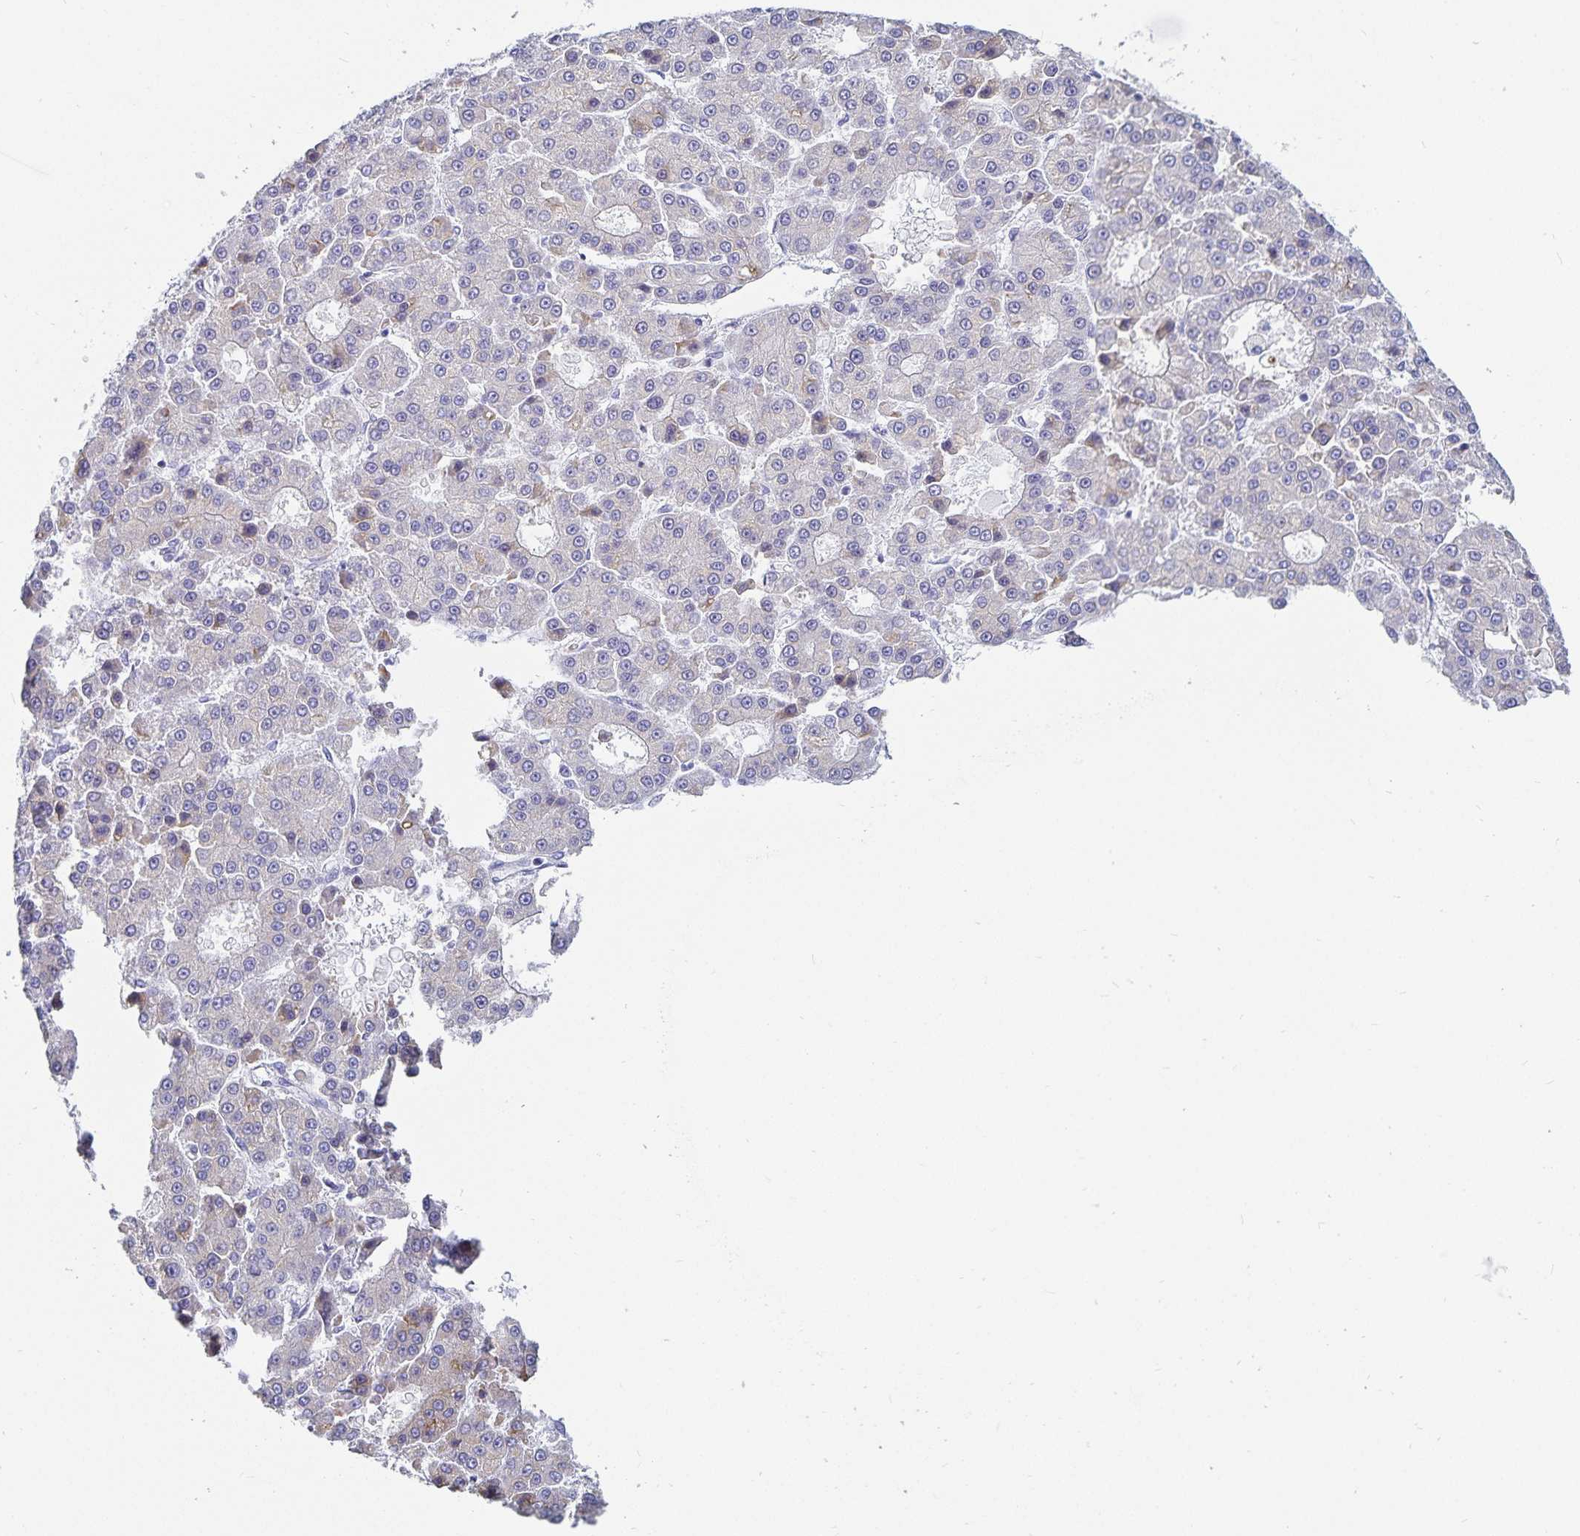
{"staining": {"intensity": "negative", "quantity": "none", "location": "none"}, "tissue": "liver cancer", "cell_type": "Tumor cells", "image_type": "cancer", "snomed": [{"axis": "morphology", "description": "Carcinoma, Hepatocellular, NOS"}, {"axis": "topography", "description": "Liver"}], "caption": "The immunohistochemistry image has no significant expression in tumor cells of liver cancer tissue.", "gene": "HMGB3", "patient": {"sex": "male", "age": 70}}